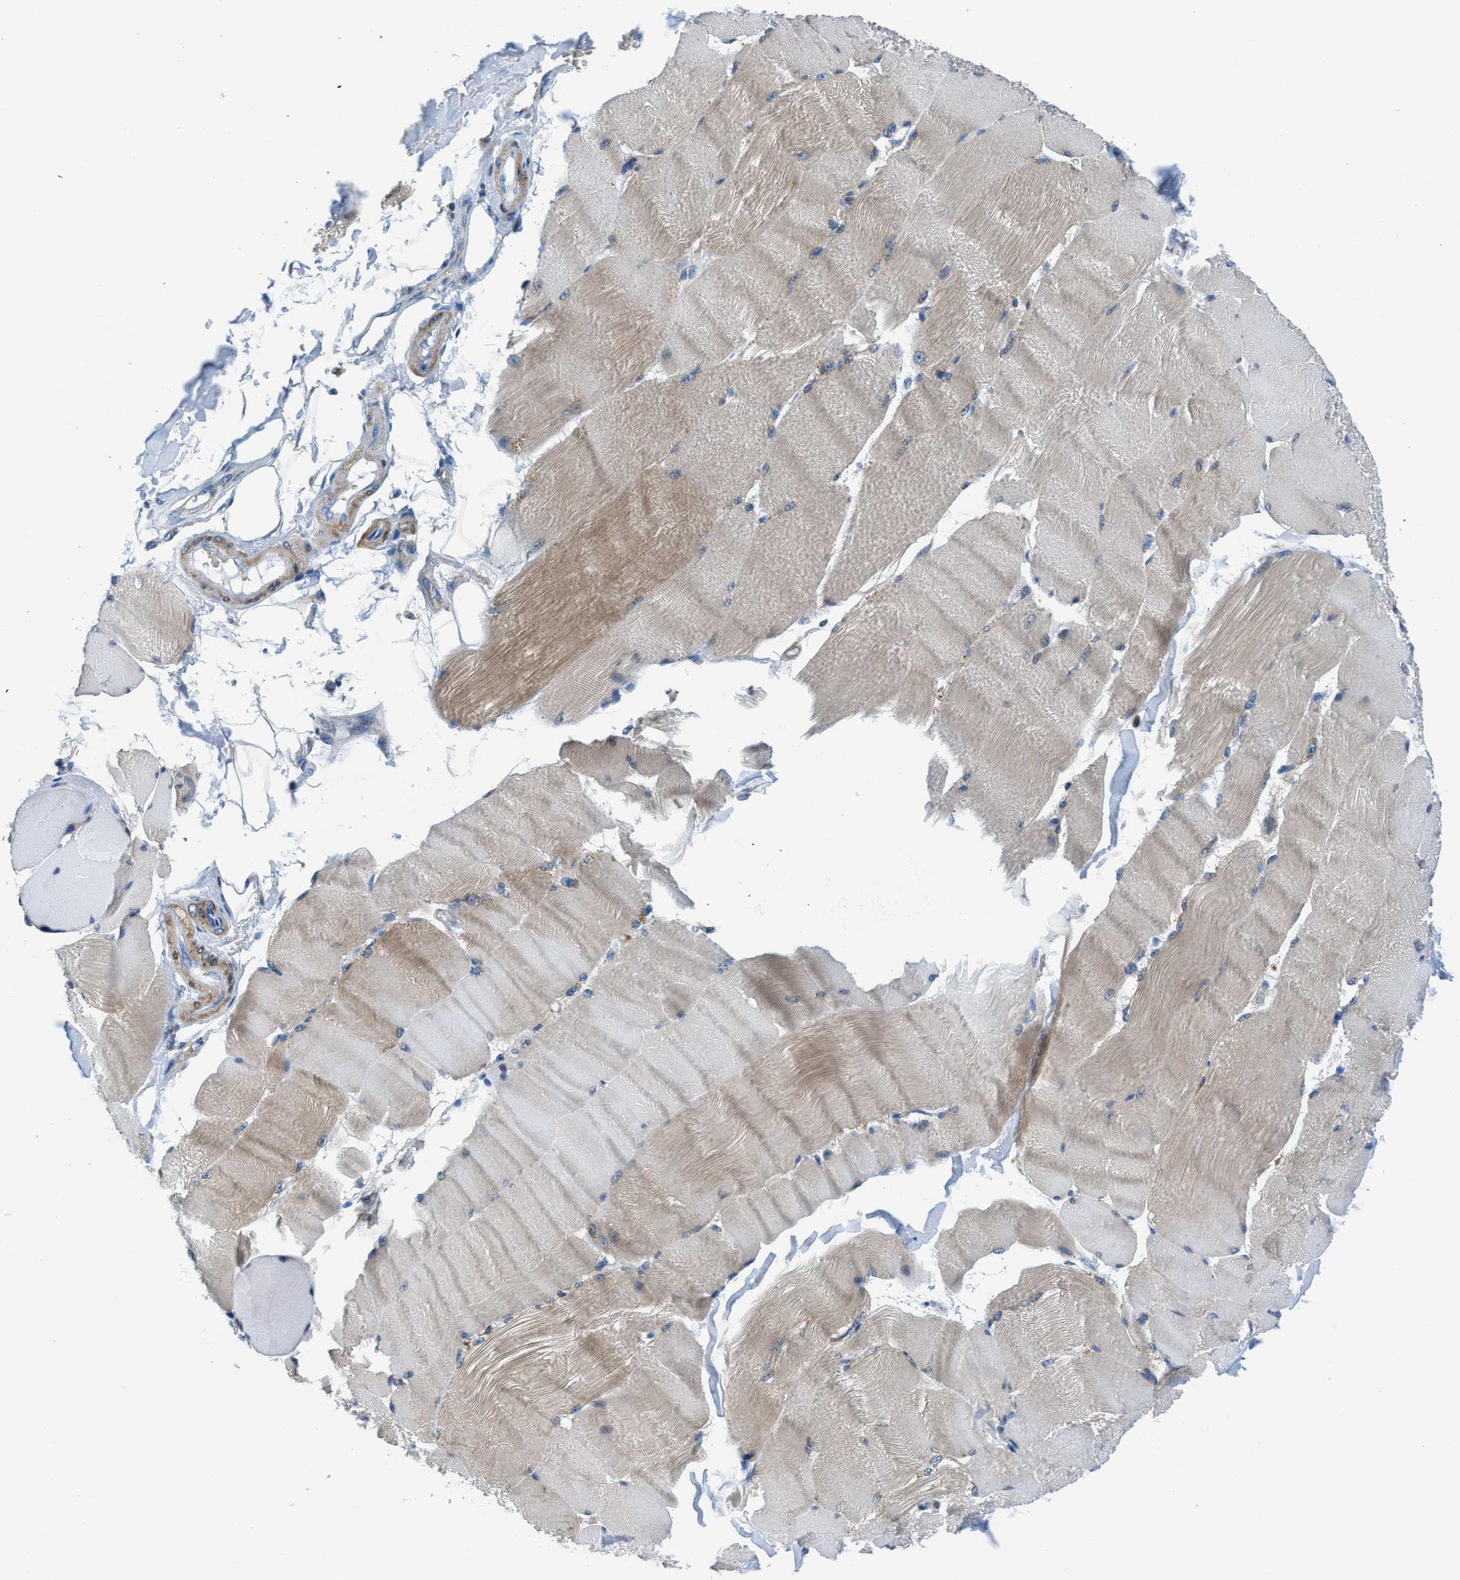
{"staining": {"intensity": "weak", "quantity": "25%-75%", "location": "cytoplasmic/membranous"}, "tissue": "skeletal muscle", "cell_type": "Myocytes", "image_type": "normal", "snomed": [{"axis": "morphology", "description": "Normal tissue, NOS"}, {"axis": "topography", "description": "Skin"}, {"axis": "topography", "description": "Skeletal muscle"}], "caption": "This image reveals benign skeletal muscle stained with immunohistochemistry (IHC) to label a protein in brown. The cytoplasmic/membranous of myocytes show weak positivity for the protein. Nuclei are counter-stained blue.", "gene": "MAPRE2", "patient": {"sex": "male", "age": 83}}